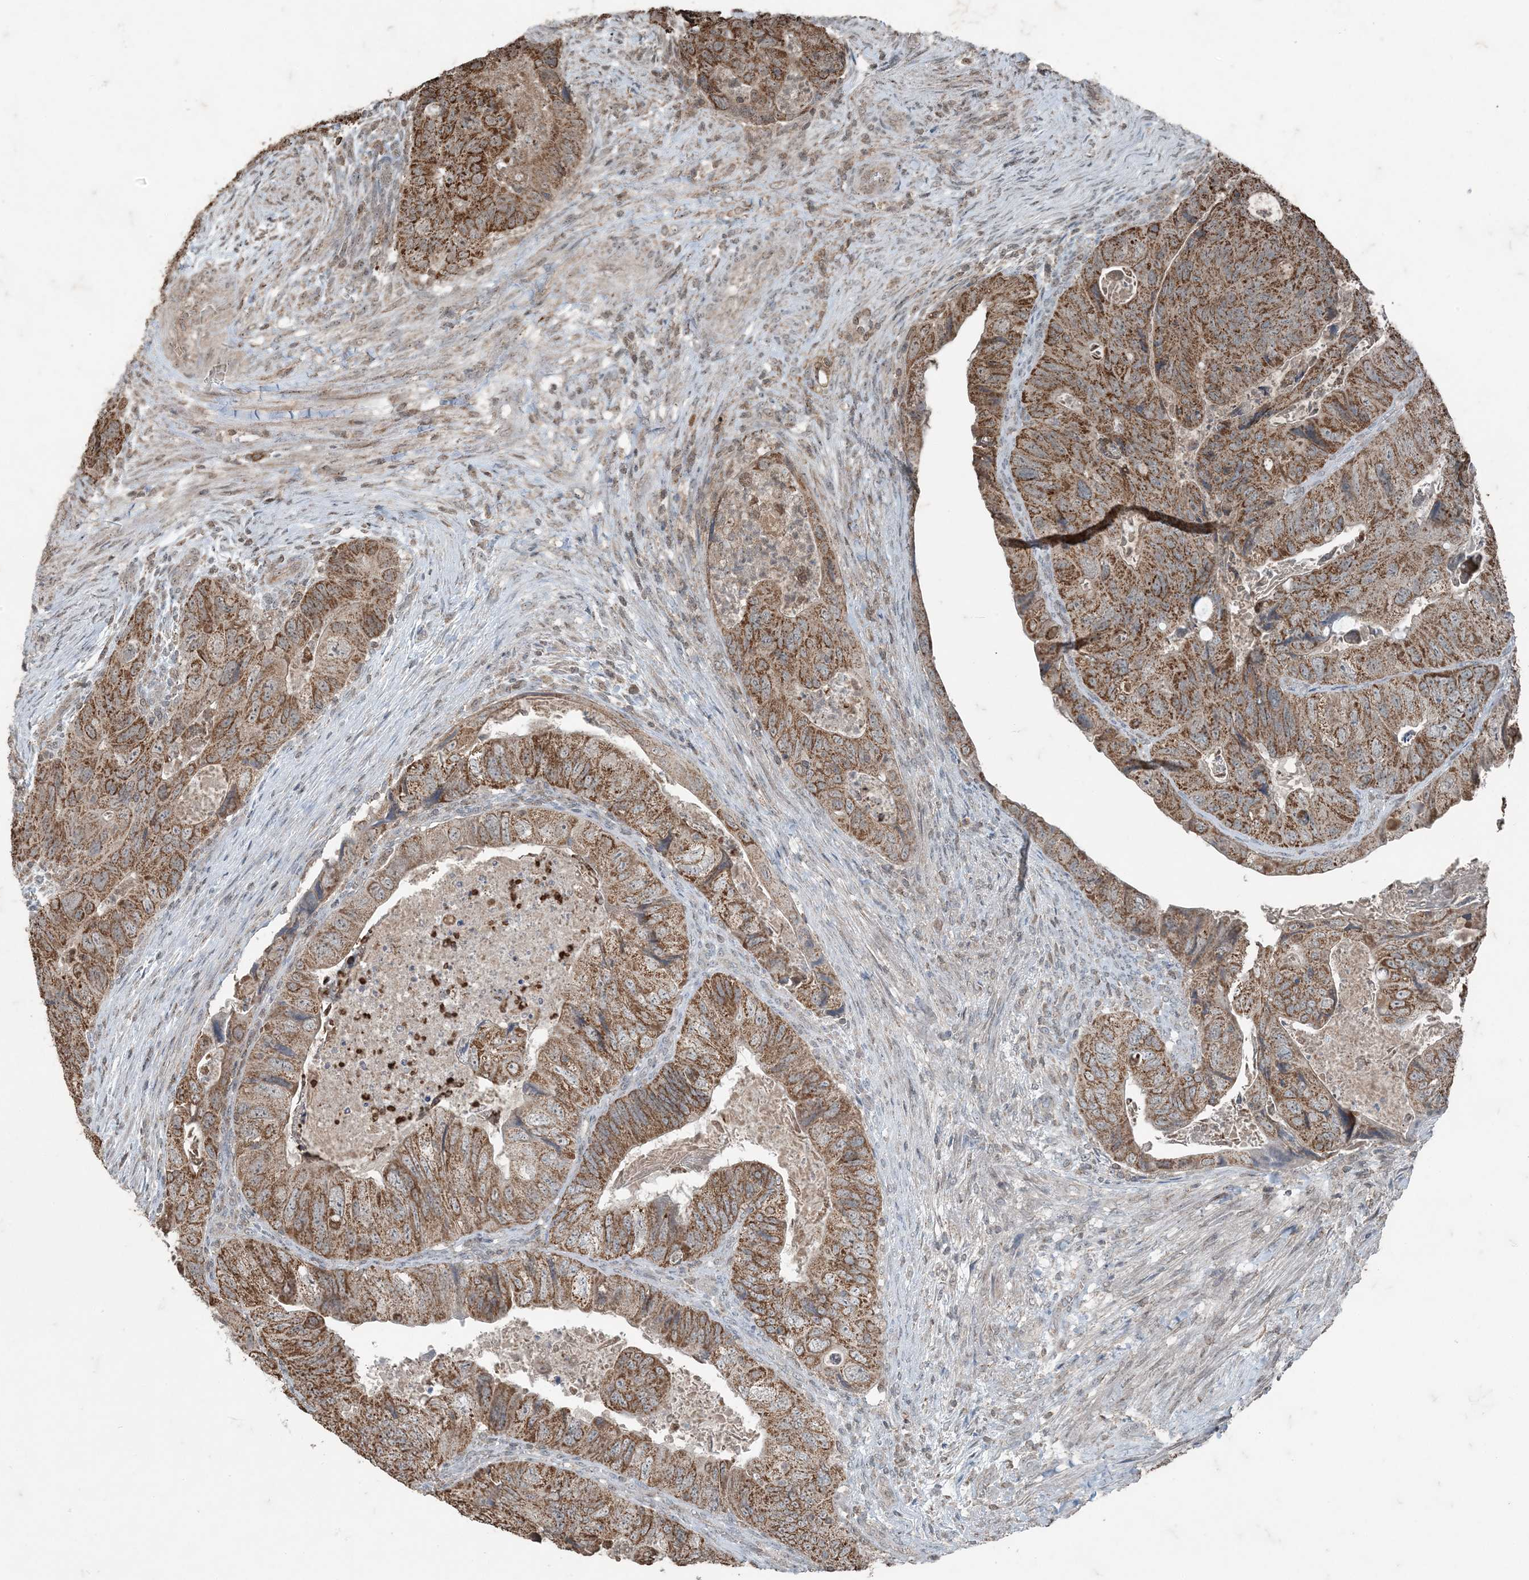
{"staining": {"intensity": "moderate", "quantity": ">75%", "location": "cytoplasmic/membranous"}, "tissue": "colorectal cancer", "cell_type": "Tumor cells", "image_type": "cancer", "snomed": [{"axis": "morphology", "description": "Adenocarcinoma, NOS"}, {"axis": "topography", "description": "Rectum"}], "caption": "Immunohistochemical staining of colorectal cancer displays medium levels of moderate cytoplasmic/membranous expression in approximately >75% of tumor cells.", "gene": "GNL1", "patient": {"sex": "male", "age": 63}}